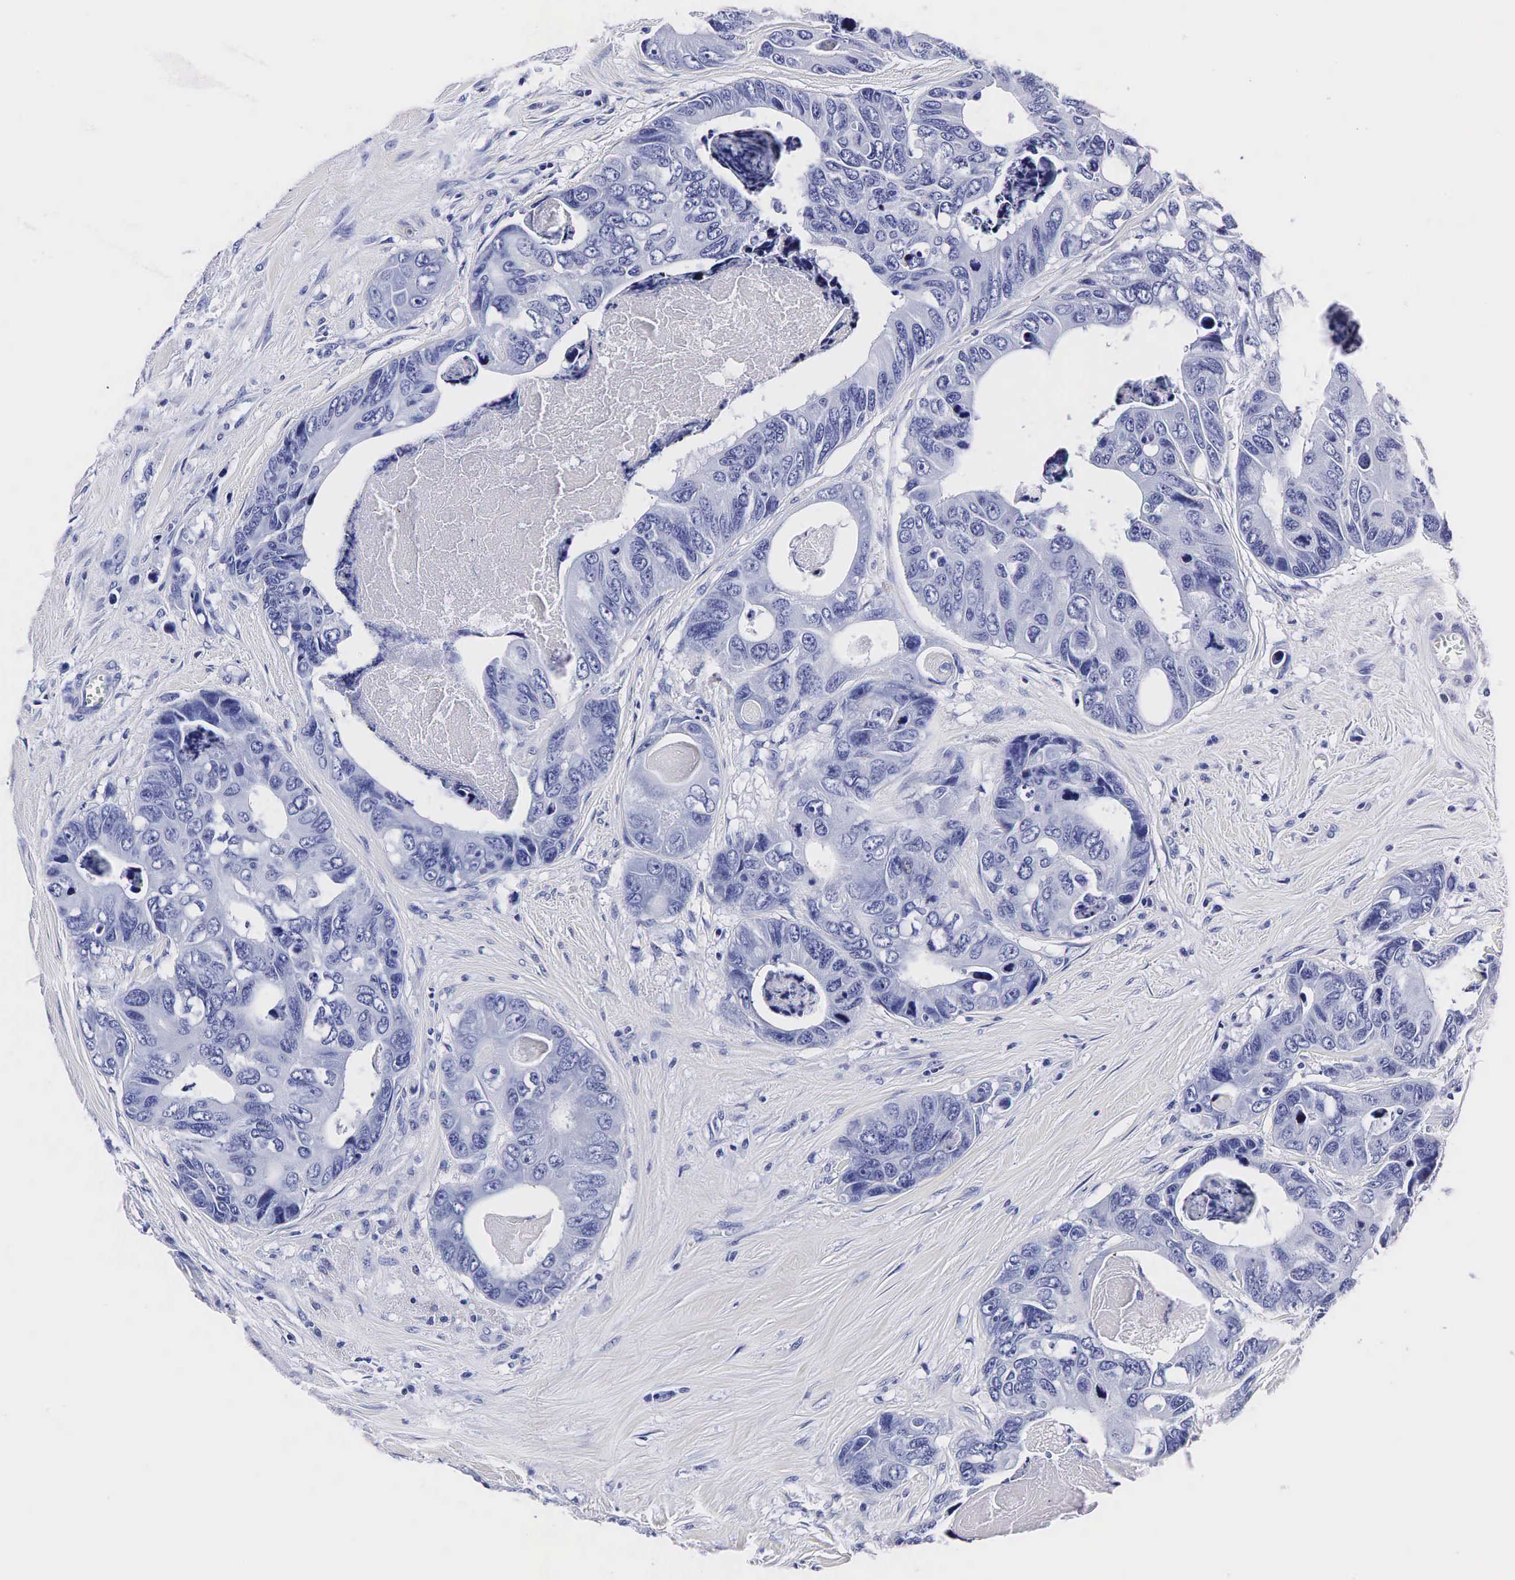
{"staining": {"intensity": "negative", "quantity": "none", "location": "none"}, "tissue": "colorectal cancer", "cell_type": "Tumor cells", "image_type": "cancer", "snomed": [{"axis": "morphology", "description": "Adenocarcinoma, NOS"}, {"axis": "topography", "description": "Colon"}], "caption": "This is an IHC image of adenocarcinoma (colorectal). There is no positivity in tumor cells.", "gene": "TG", "patient": {"sex": "female", "age": 86}}